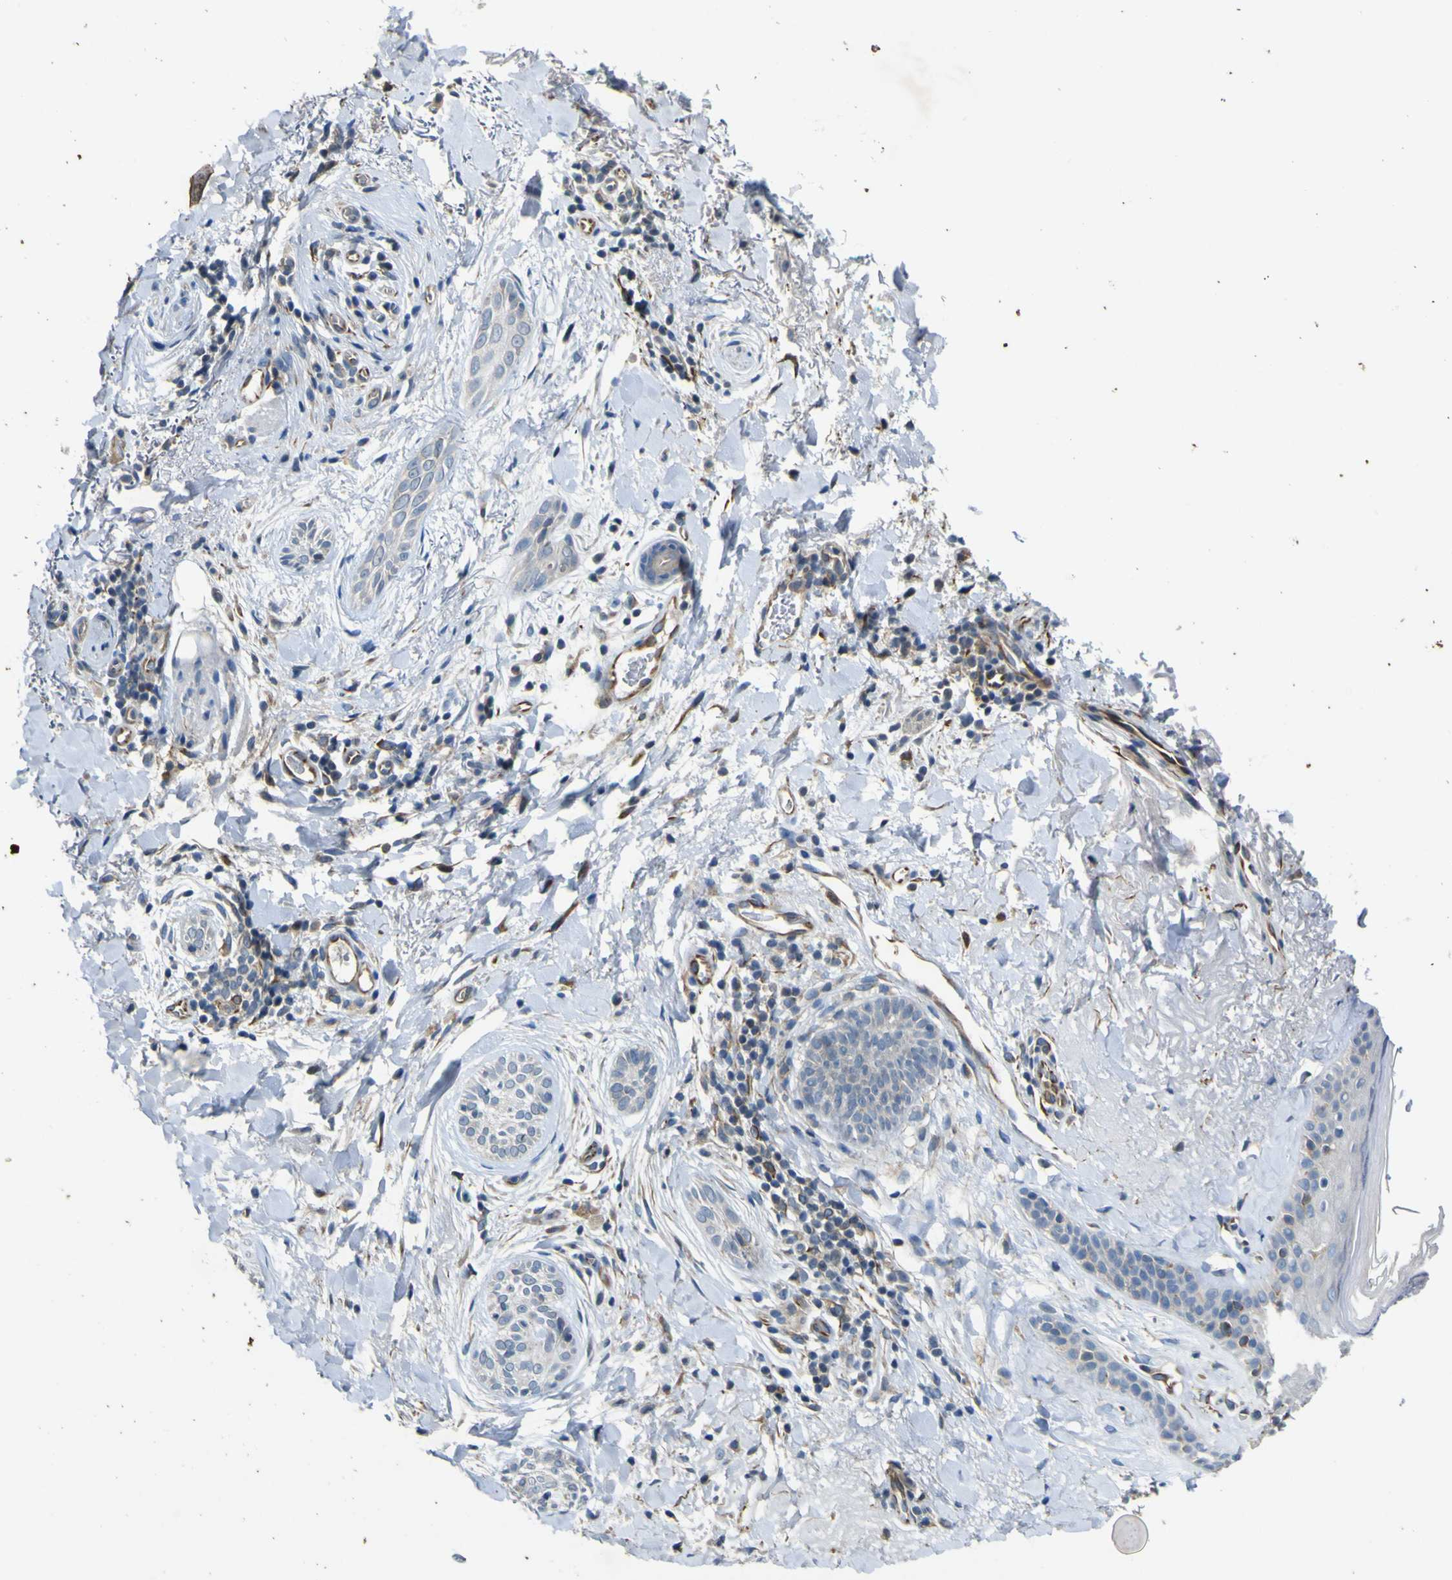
{"staining": {"intensity": "negative", "quantity": "none", "location": "none"}, "tissue": "skin cancer", "cell_type": "Tumor cells", "image_type": "cancer", "snomed": [{"axis": "morphology", "description": "Normal tissue, NOS"}, {"axis": "morphology", "description": "Basal cell carcinoma"}, {"axis": "topography", "description": "Skin"}], "caption": "Human skin cancer stained for a protein using immunohistochemistry (IHC) demonstrates no positivity in tumor cells.", "gene": "LDLR", "patient": {"sex": "female", "age": 71}}